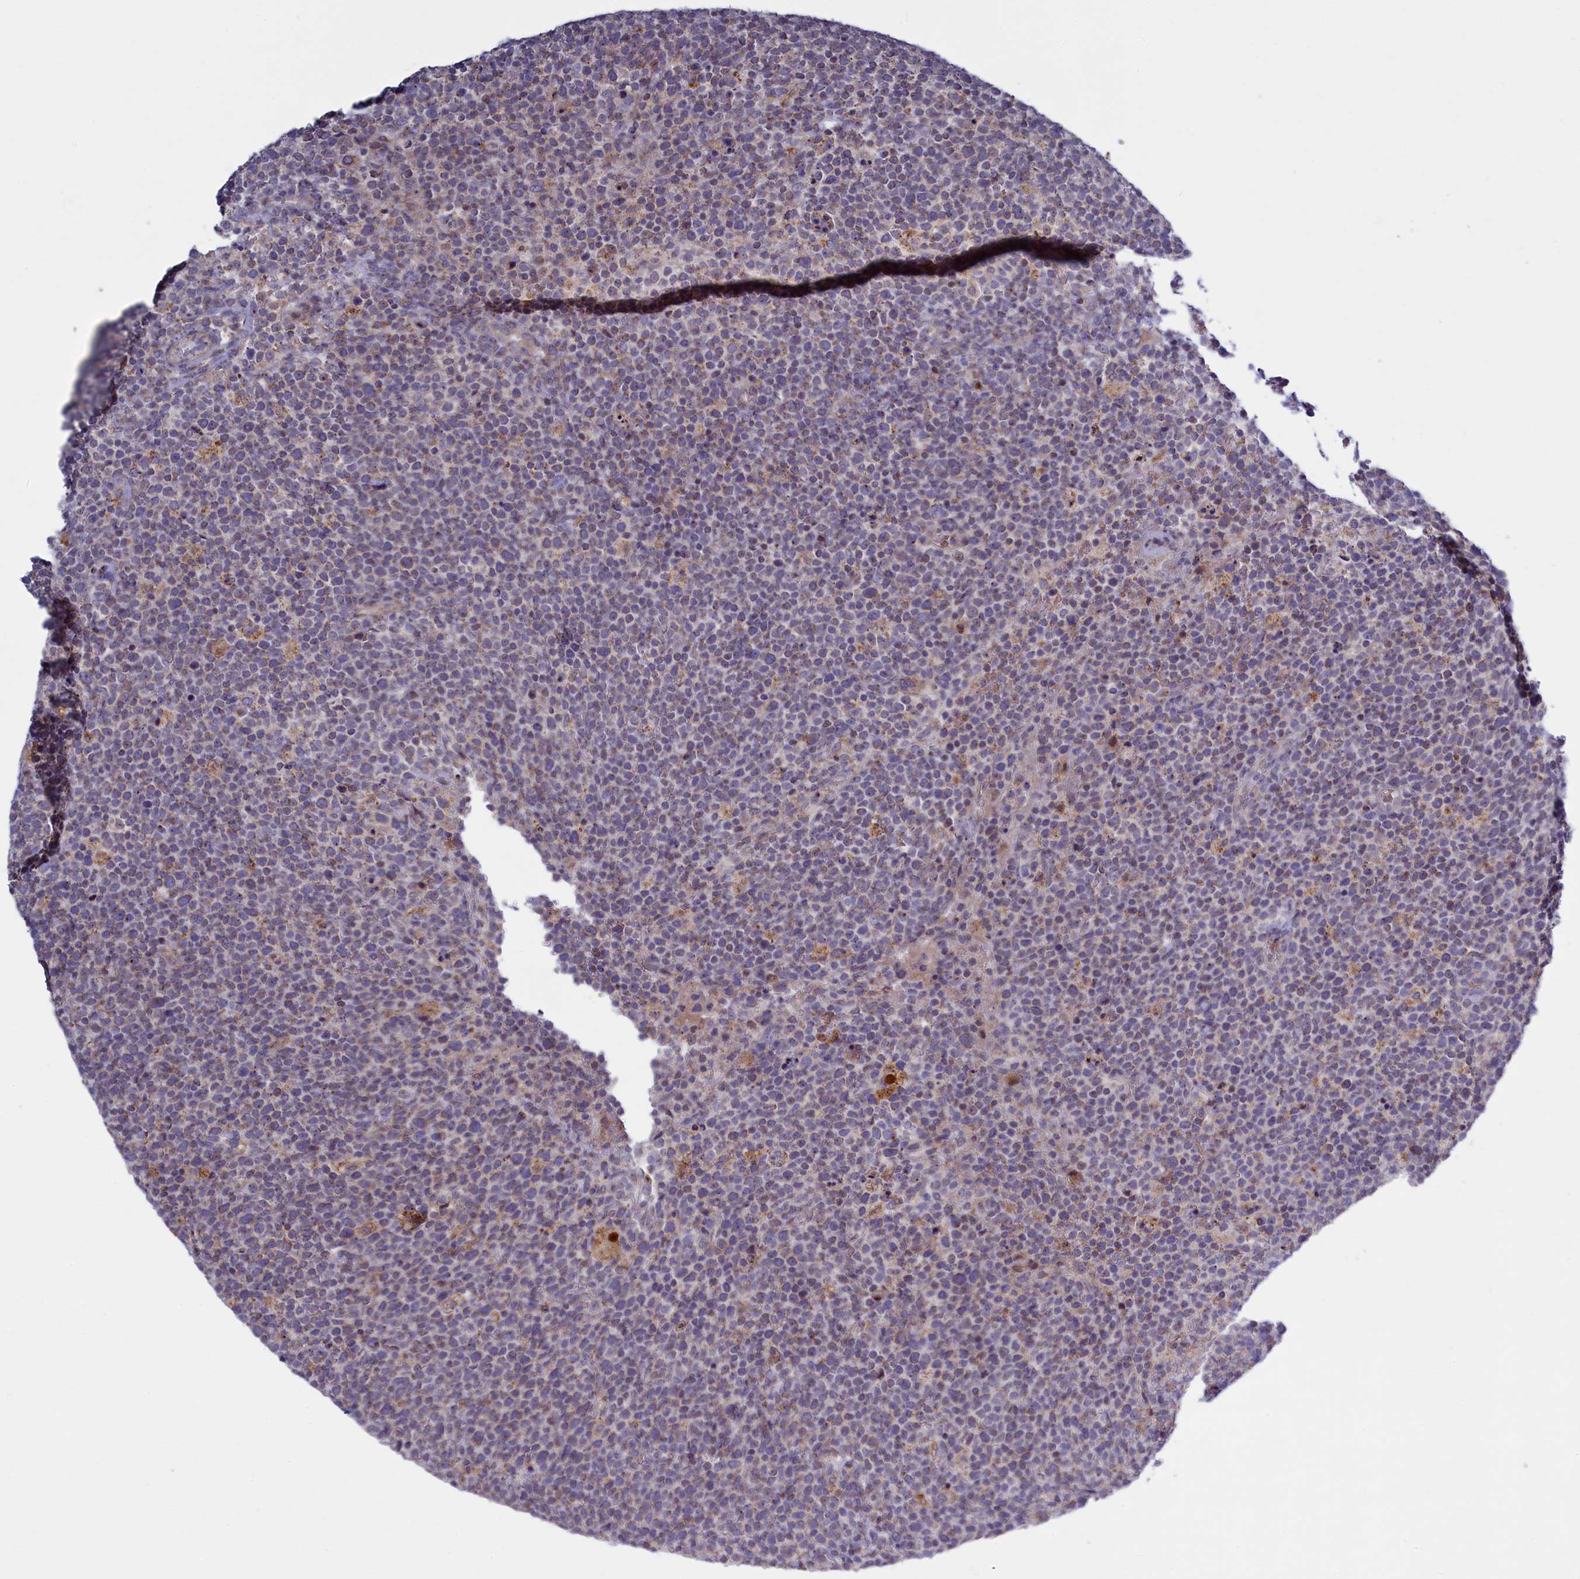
{"staining": {"intensity": "weak", "quantity": "<25%", "location": "cytoplasmic/membranous"}, "tissue": "lymphoma", "cell_type": "Tumor cells", "image_type": "cancer", "snomed": [{"axis": "morphology", "description": "Malignant lymphoma, non-Hodgkin's type, High grade"}, {"axis": "topography", "description": "Lymph node"}], "caption": "IHC photomicrograph of human malignant lymphoma, non-Hodgkin's type (high-grade) stained for a protein (brown), which exhibits no staining in tumor cells.", "gene": "HYKK", "patient": {"sex": "male", "age": 61}}